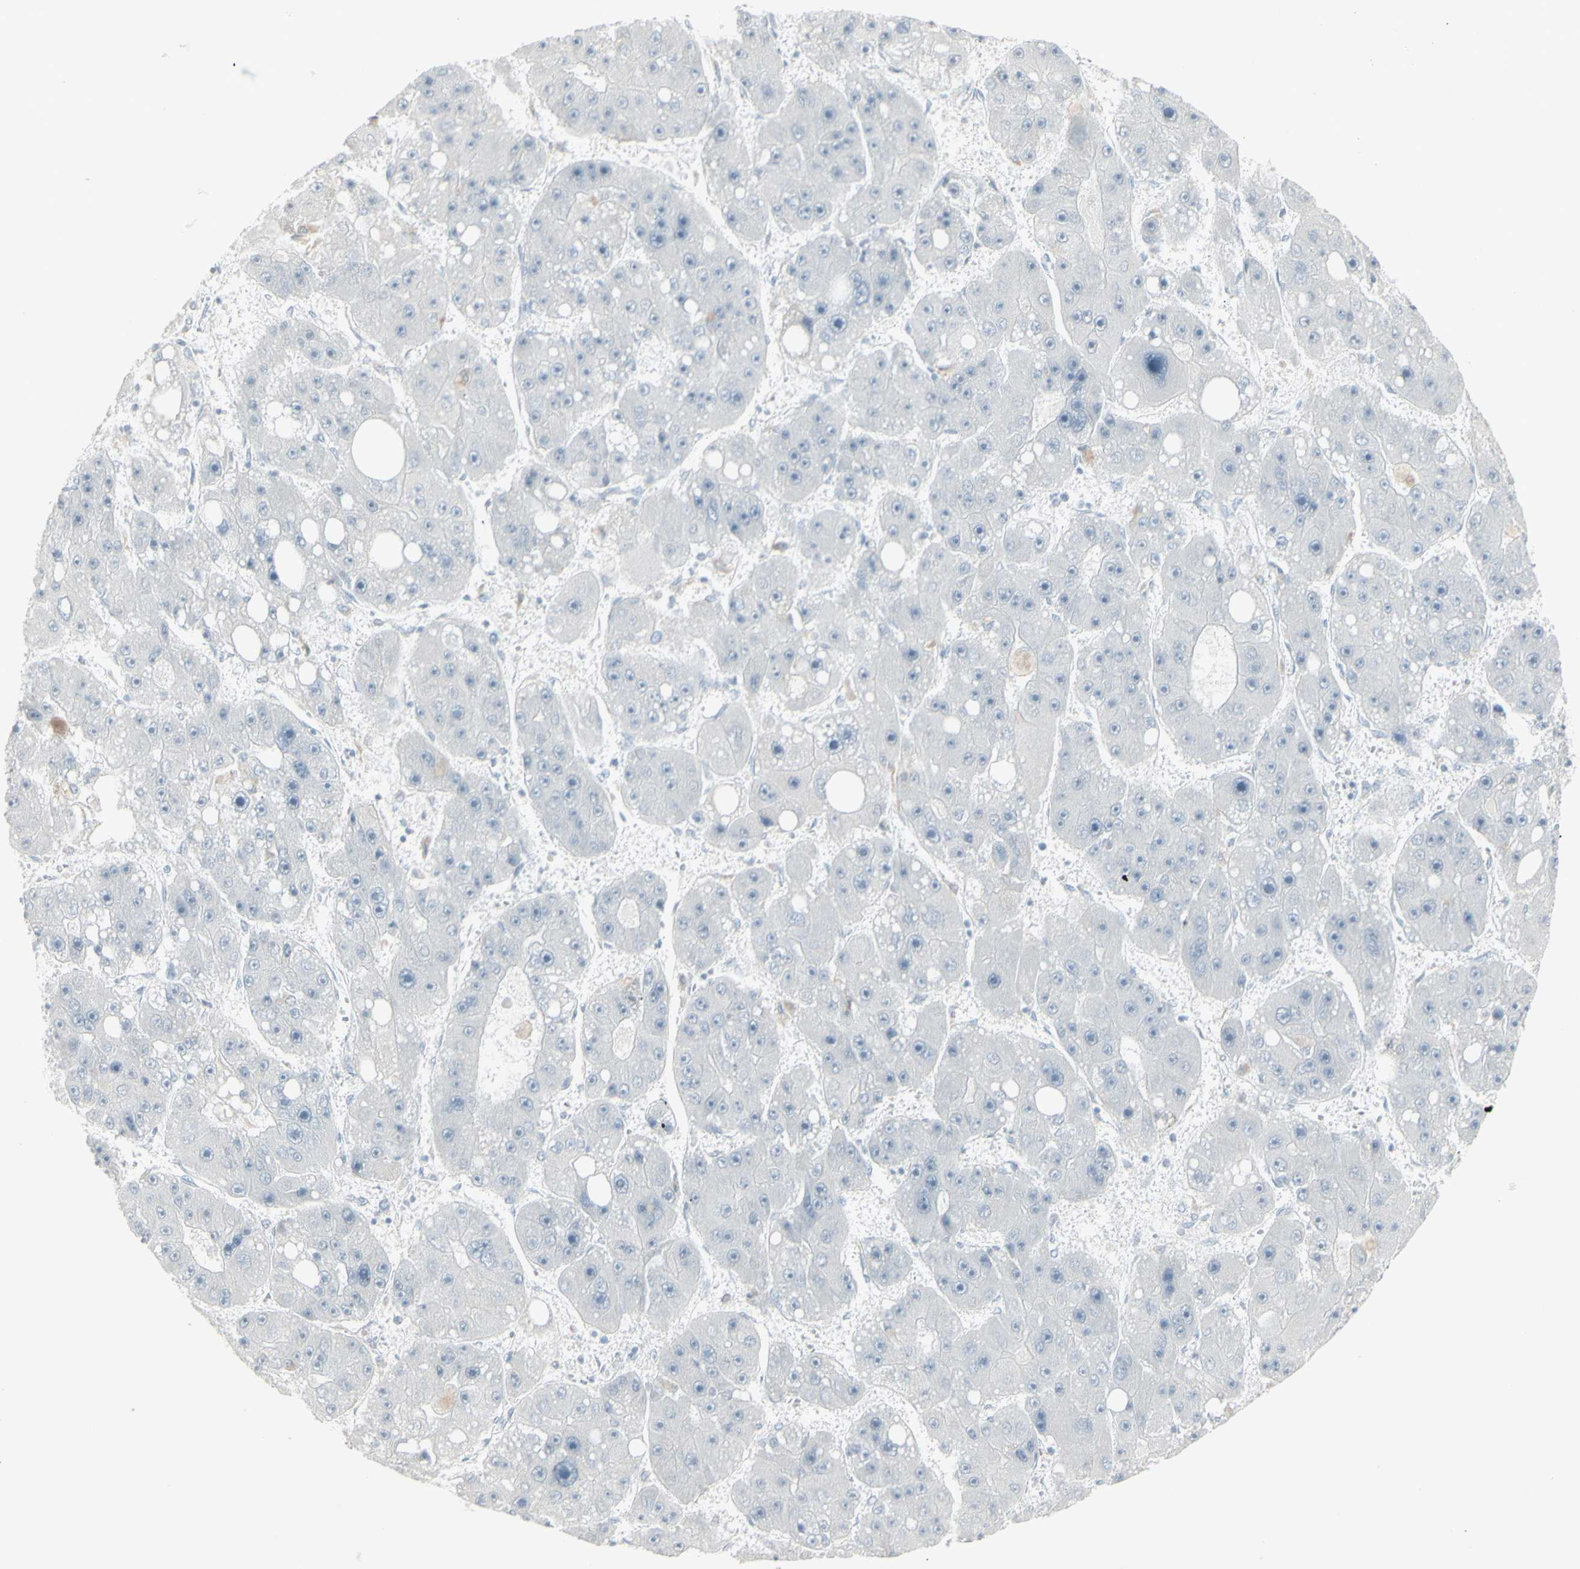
{"staining": {"intensity": "negative", "quantity": "none", "location": "none"}, "tissue": "liver cancer", "cell_type": "Tumor cells", "image_type": "cancer", "snomed": [{"axis": "morphology", "description": "Carcinoma, Hepatocellular, NOS"}, {"axis": "topography", "description": "Liver"}], "caption": "An IHC image of liver cancer is shown. There is no staining in tumor cells of liver cancer.", "gene": "YBX2", "patient": {"sex": "female", "age": 61}}